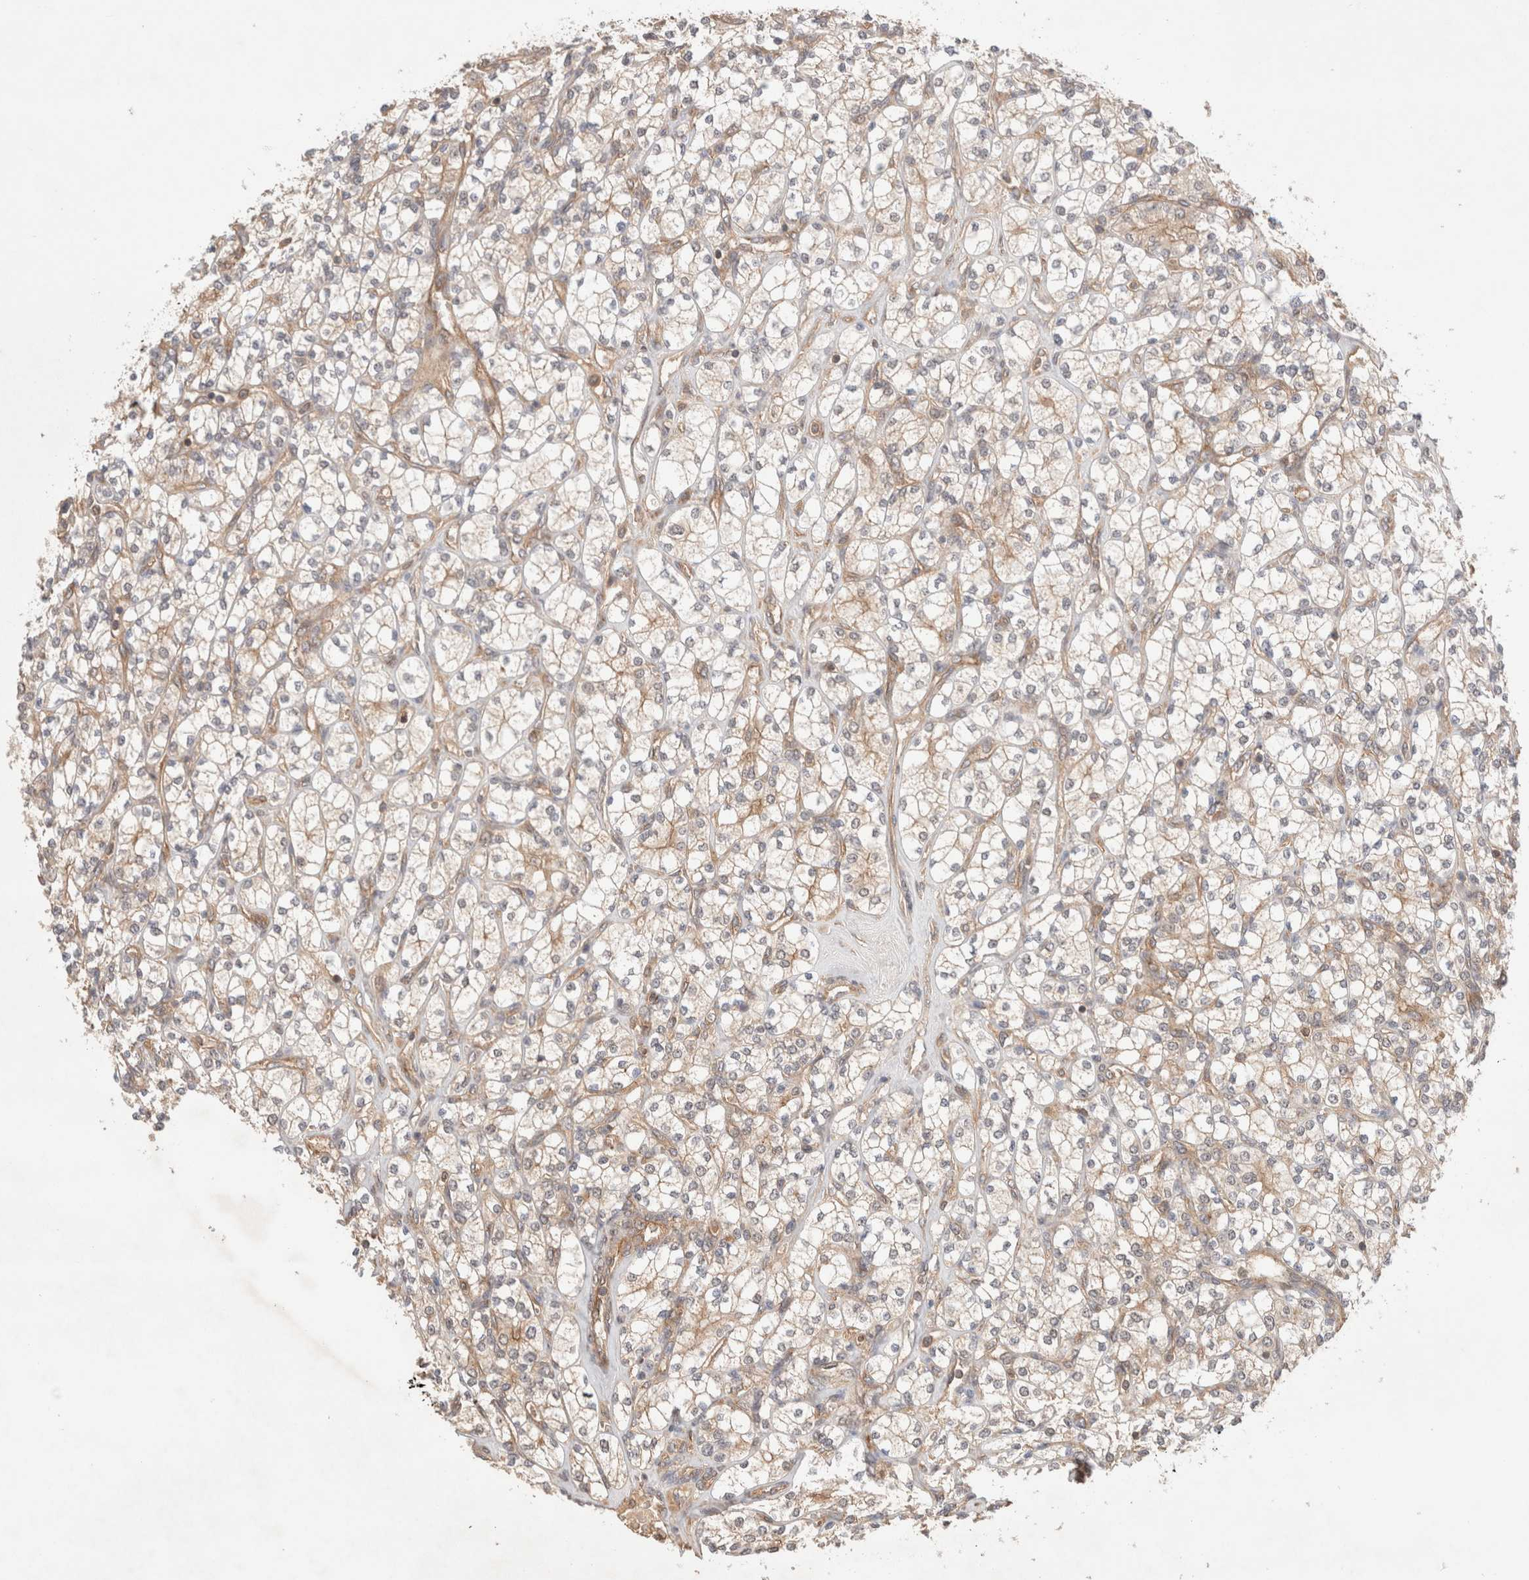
{"staining": {"intensity": "weak", "quantity": "25%-75%", "location": "cytoplasmic/membranous"}, "tissue": "renal cancer", "cell_type": "Tumor cells", "image_type": "cancer", "snomed": [{"axis": "morphology", "description": "Adenocarcinoma, NOS"}, {"axis": "topography", "description": "Kidney"}], "caption": "Weak cytoplasmic/membranous protein staining is identified in about 25%-75% of tumor cells in renal cancer (adenocarcinoma).", "gene": "SIKE1", "patient": {"sex": "male", "age": 77}}